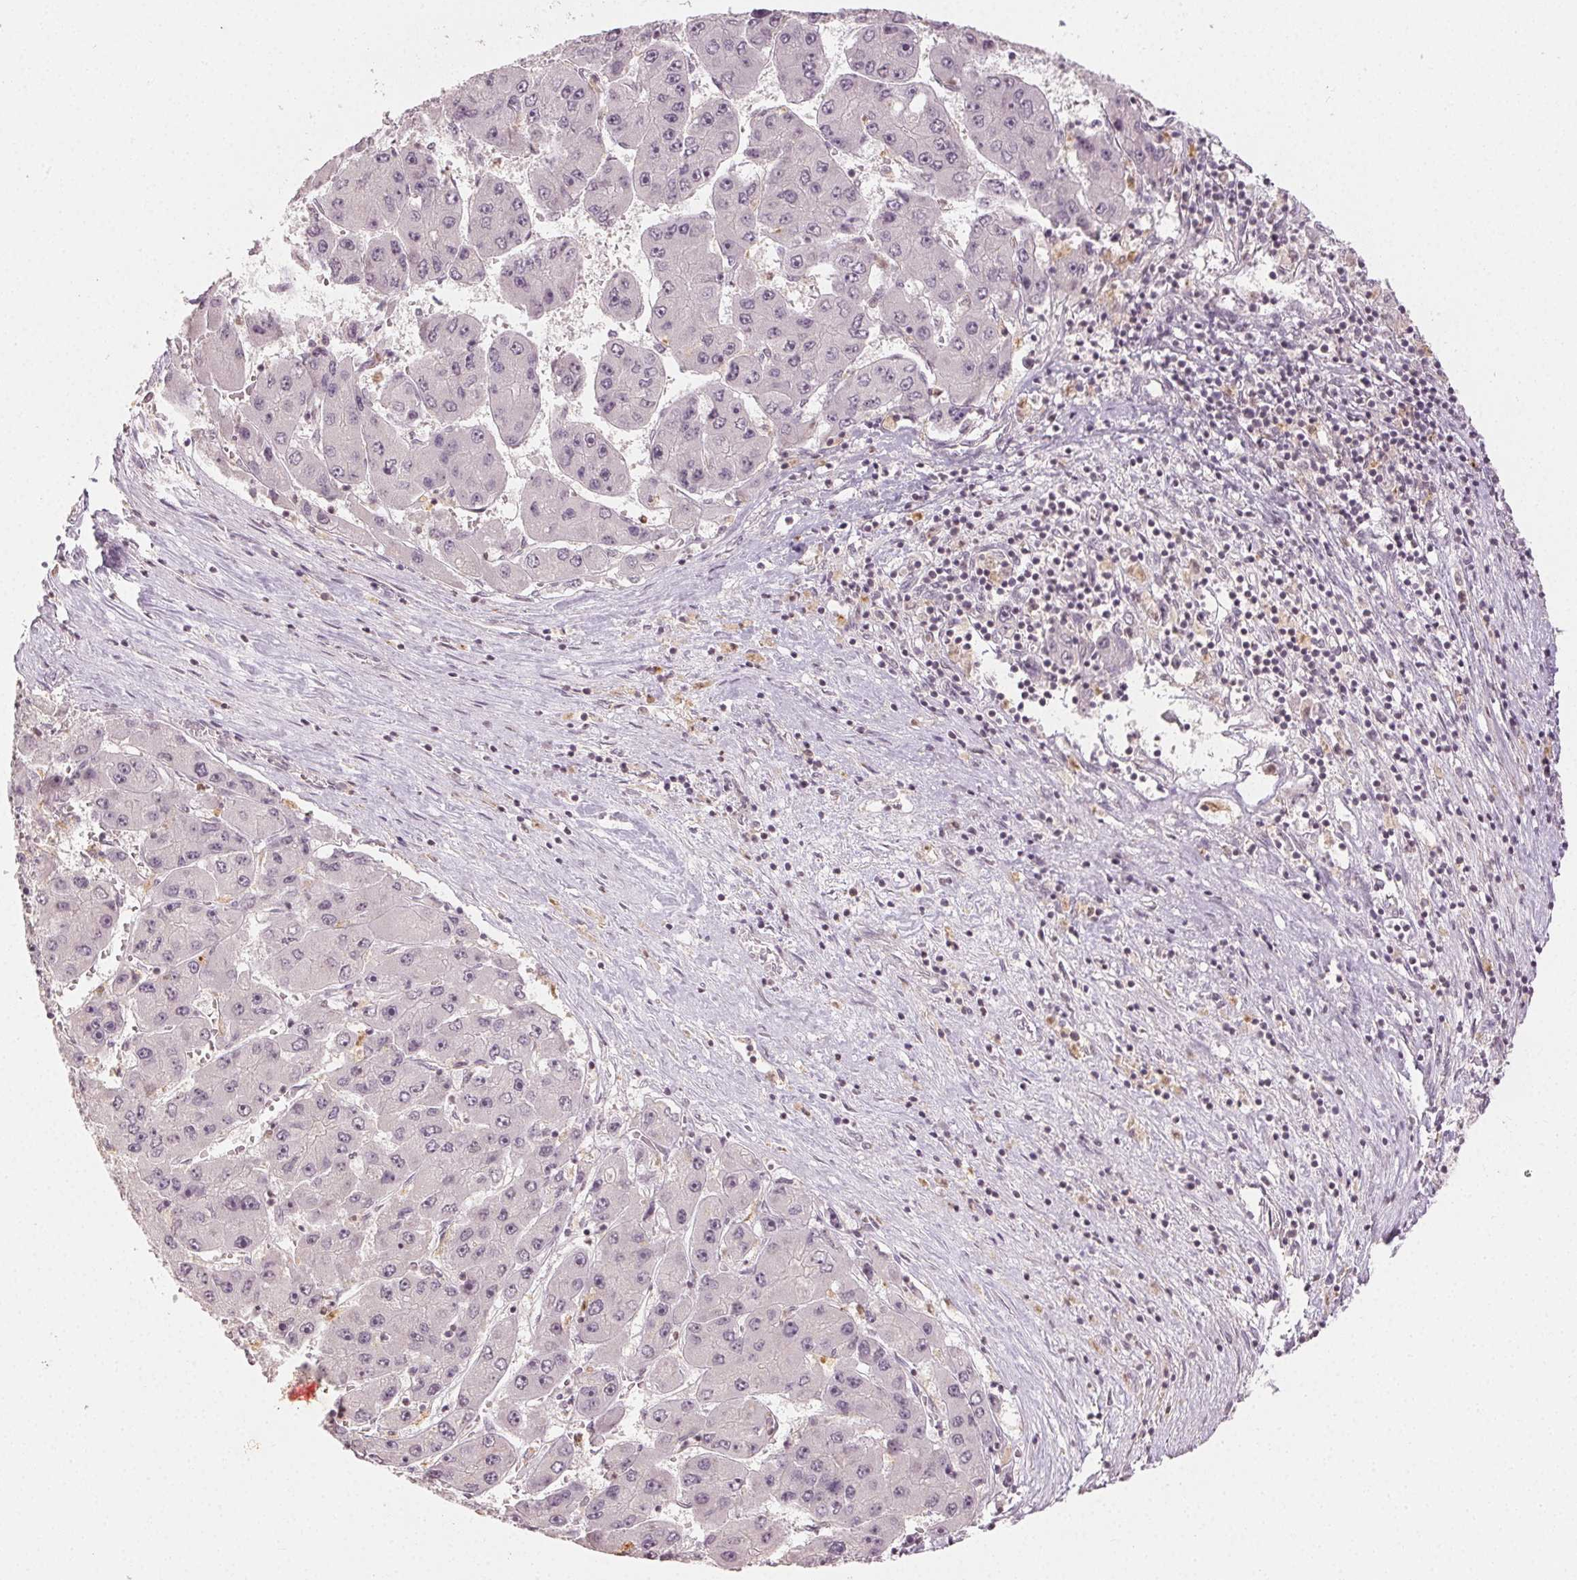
{"staining": {"intensity": "negative", "quantity": "none", "location": "none"}, "tissue": "liver cancer", "cell_type": "Tumor cells", "image_type": "cancer", "snomed": [{"axis": "morphology", "description": "Carcinoma, Hepatocellular, NOS"}, {"axis": "topography", "description": "Liver"}], "caption": "Hepatocellular carcinoma (liver) was stained to show a protein in brown. There is no significant staining in tumor cells.", "gene": "MAPK14", "patient": {"sex": "female", "age": 61}}